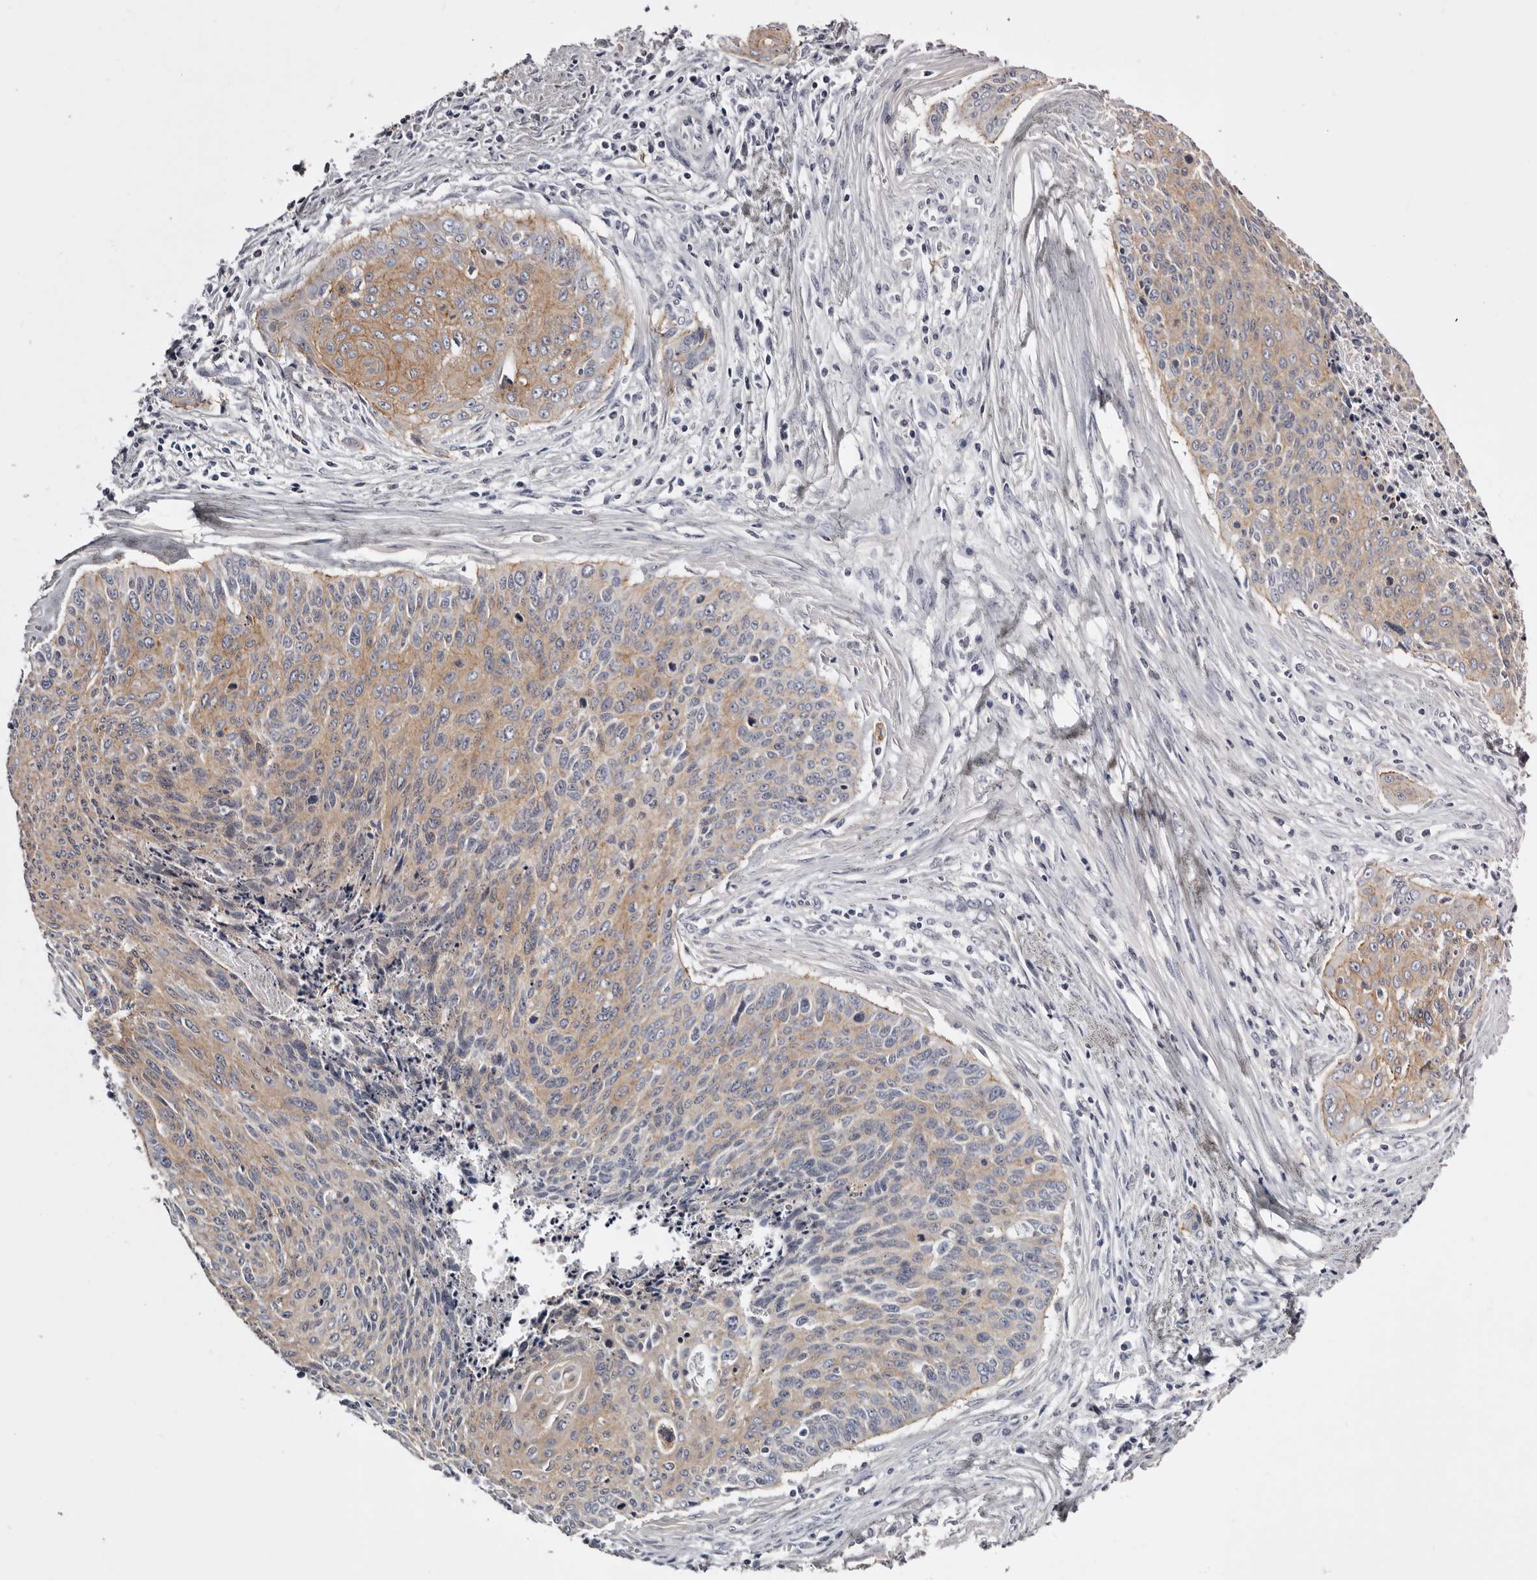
{"staining": {"intensity": "weak", "quantity": ">75%", "location": "cytoplasmic/membranous"}, "tissue": "cervical cancer", "cell_type": "Tumor cells", "image_type": "cancer", "snomed": [{"axis": "morphology", "description": "Squamous cell carcinoma, NOS"}, {"axis": "topography", "description": "Cervix"}], "caption": "Cervical cancer stained with DAB immunohistochemistry (IHC) shows low levels of weak cytoplasmic/membranous positivity in approximately >75% of tumor cells.", "gene": "LAD1", "patient": {"sex": "female", "age": 55}}